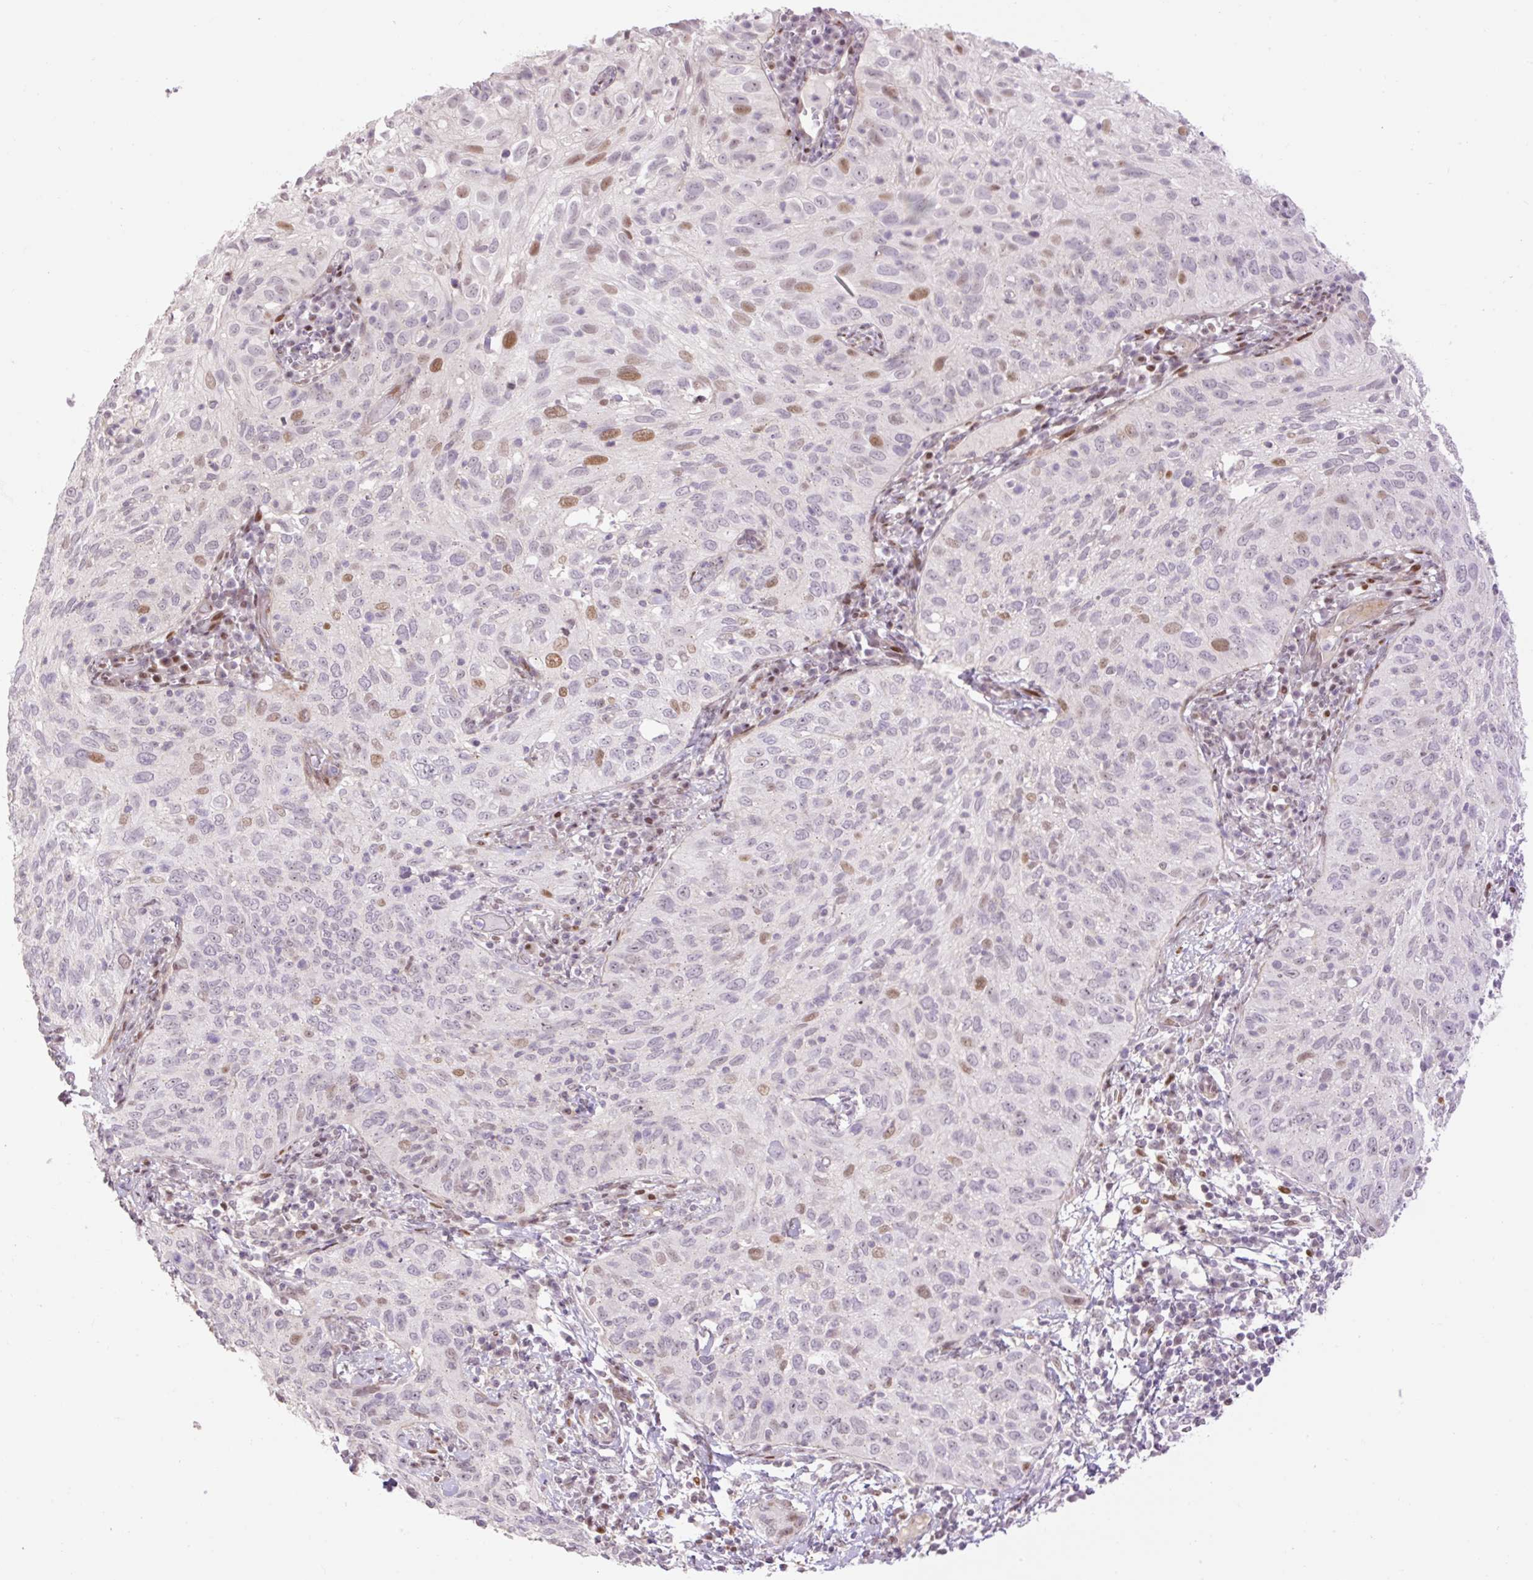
{"staining": {"intensity": "moderate", "quantity": "<25%", "location": "nuclear"}, "tissue": "cervical cancer", "cell_type": "Tumor cells", "image_type": "cancer", "snomed": [{"axis": "morphology", "description": "Squamous cell carcinoma, NOS"}, {"axis": "topography", "description": "Cervix"}], "caption": "Brown immunohistochemical staining in cervical cancer (squamous cell carcinoma) reveals moderate nuclear positivity in about <25% of tumor cells. (DAB IHC, brown staining for protein, blue staining for nuclei).", "gene": "RIPPLY3", "patient": {"sex": "female", "age": 52}}